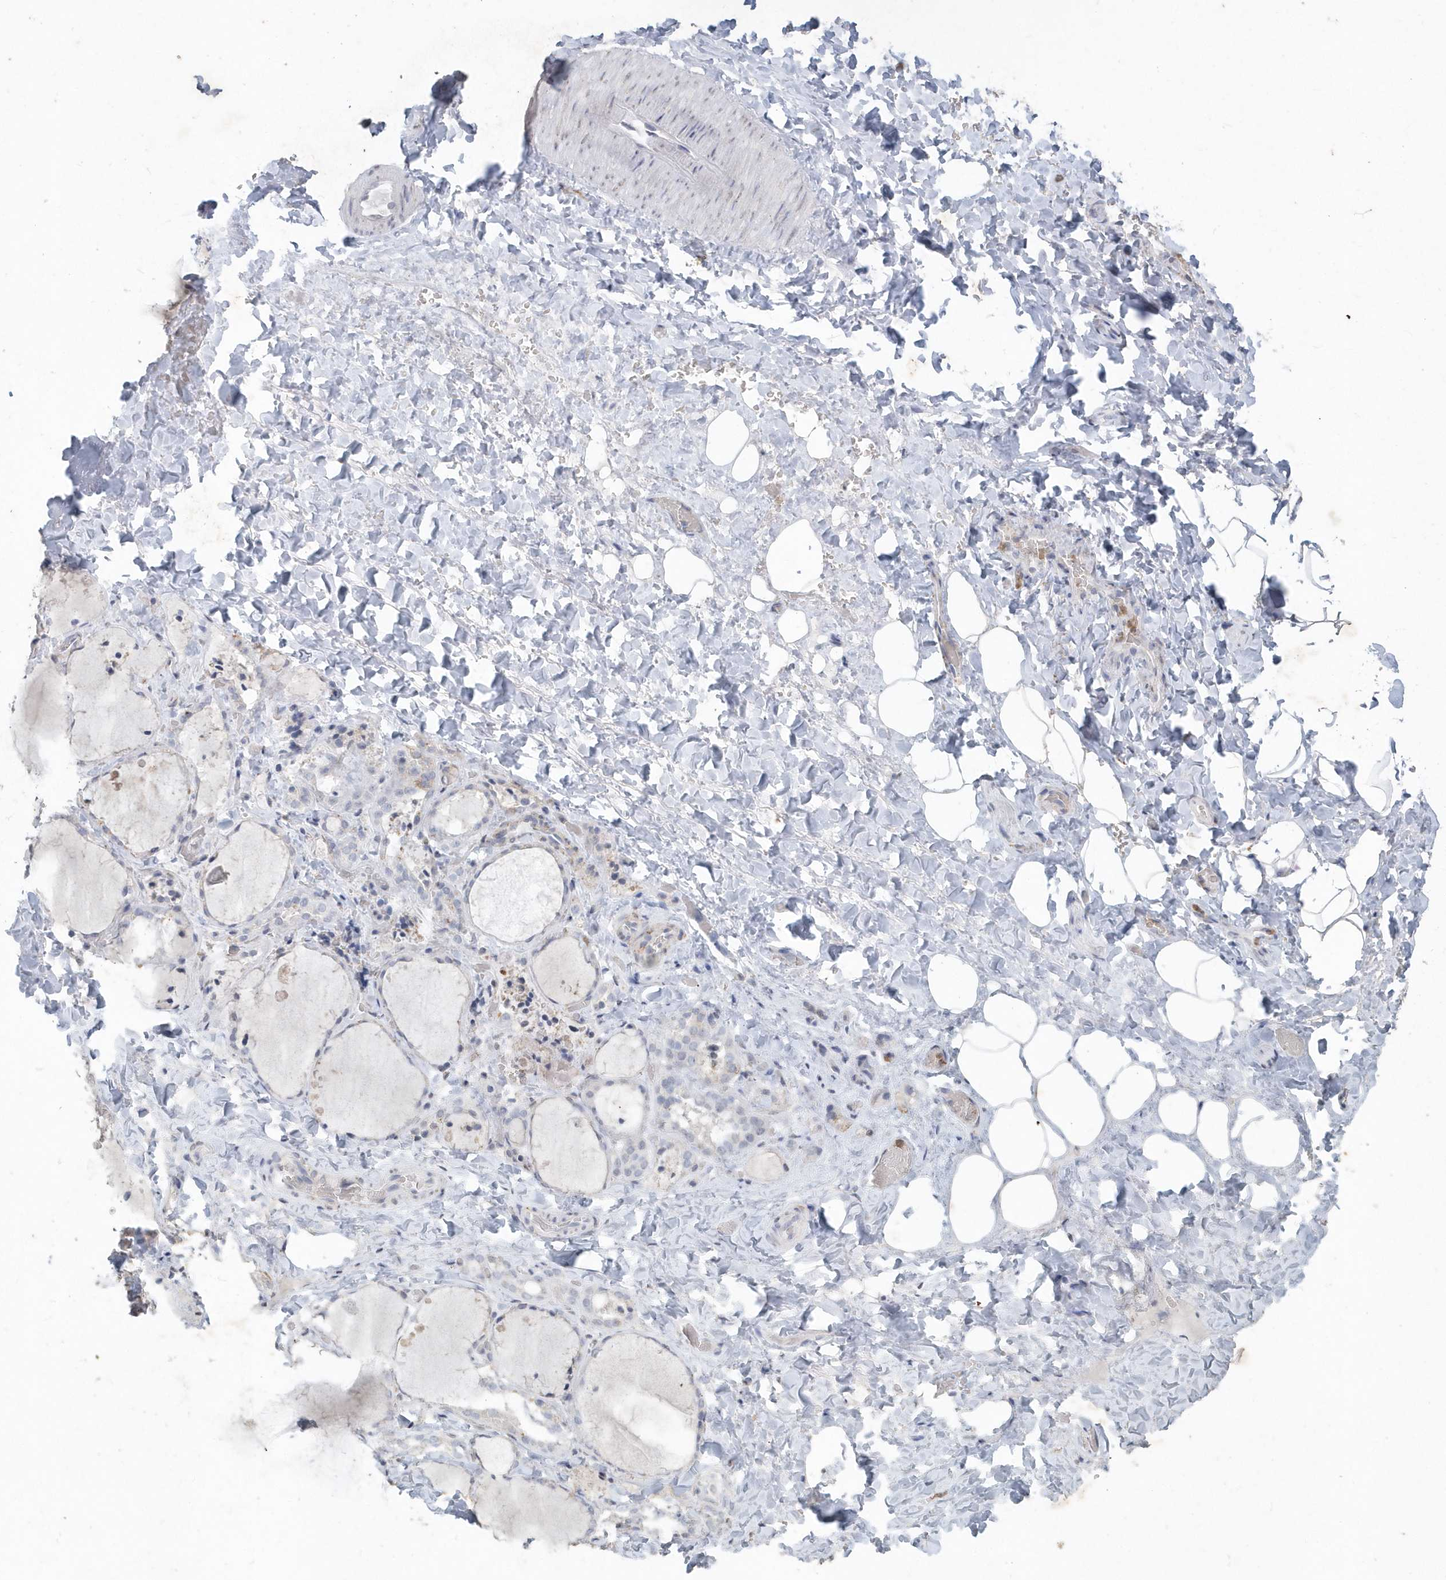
{"staining": {"intensity": "negative", "quantity": "none", "location": "none"}, "tissue": "thyroid gland", "cell_type": "Glandular cells", "image_type": "normal", "snomed": [{"axis": "morphology", "description": "Normal tissue, NOS"}, {"axis": "topography", "description": "Thyroid gland"}], "caption": "The image exhibits no staining of glandular cells in normal thyroid gland. (Brightfield microscopy of DAB immunohistochemistry (IHC) at high magnification).", "gene": "PDCD1", "patient": {"sex": "female", "age": 22}}